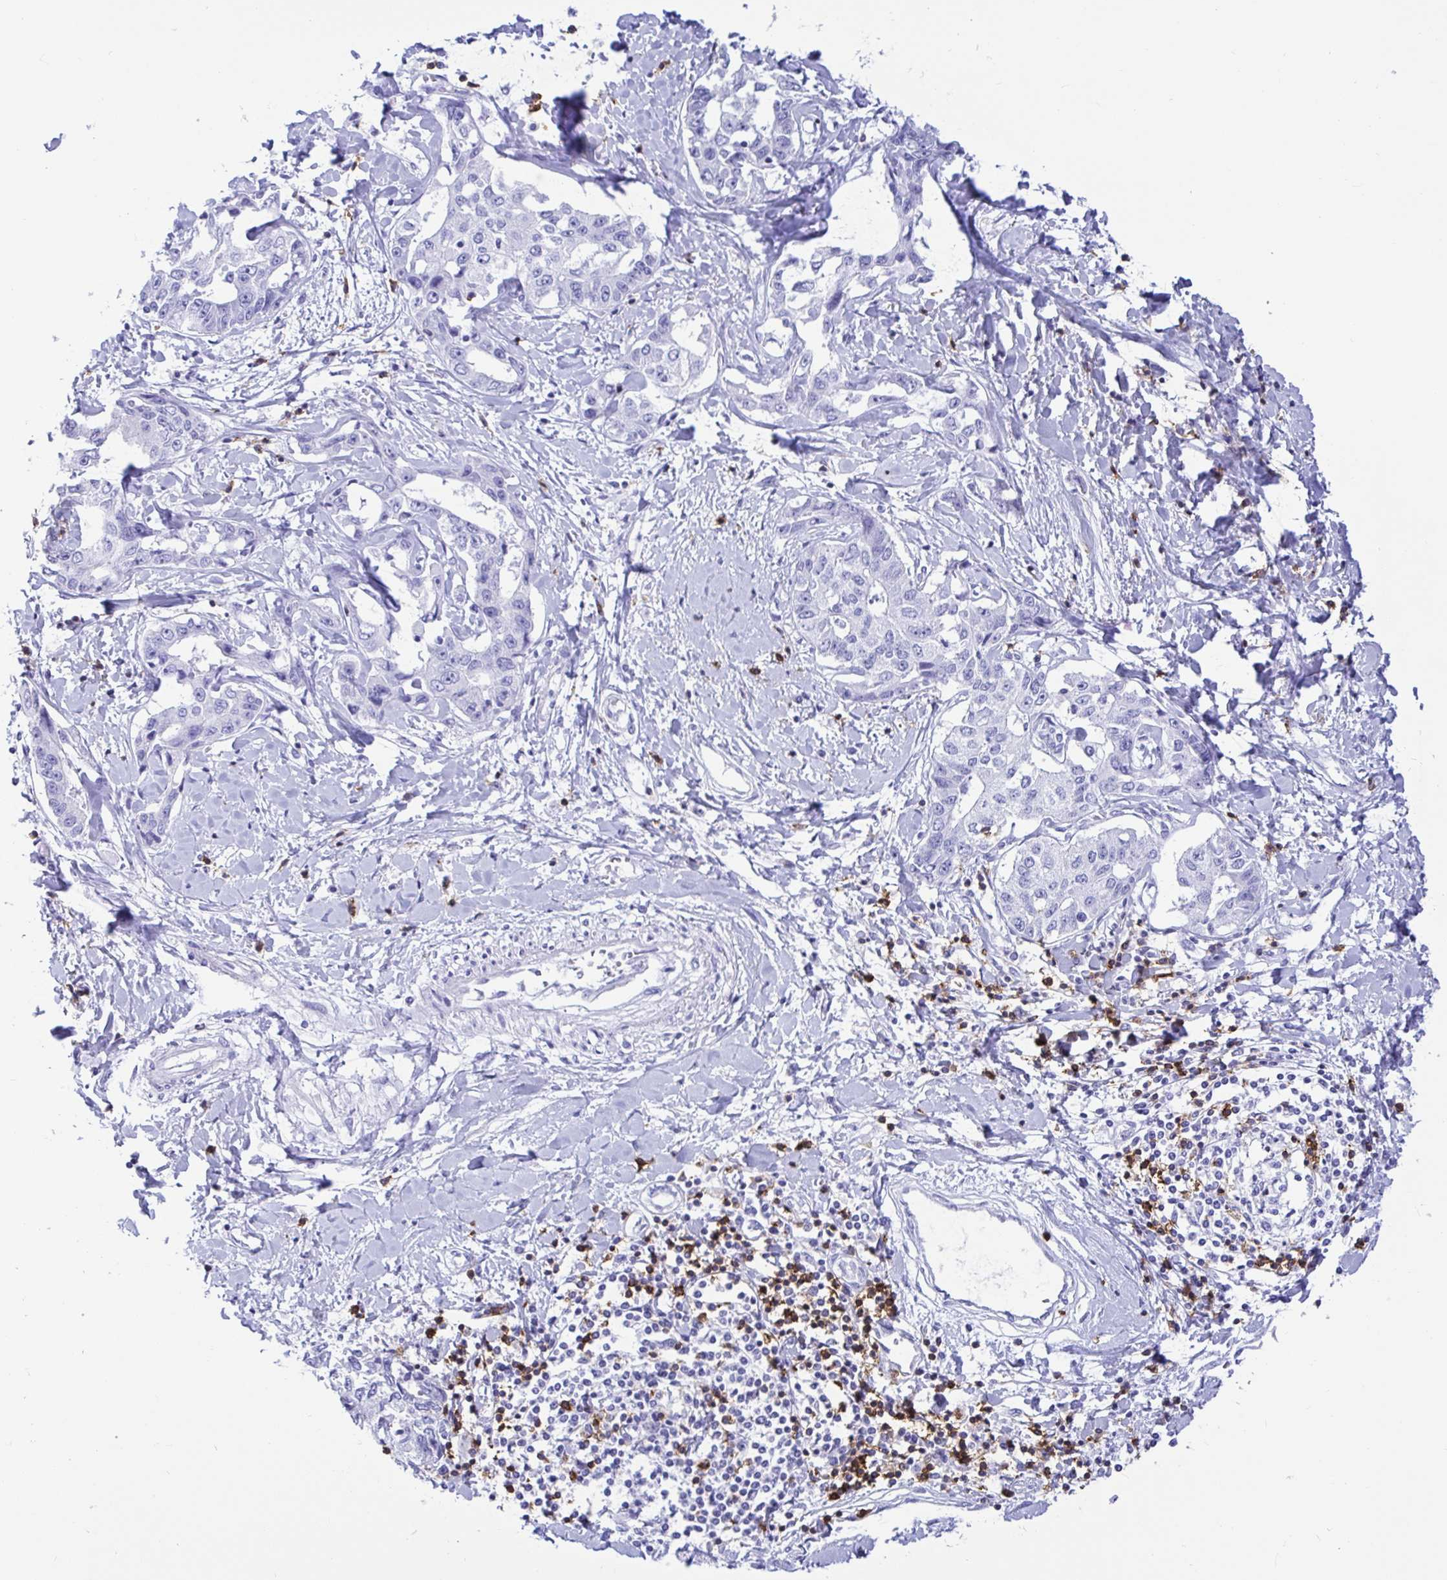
{"staining": {"intensity": "negative", "quantity": "none", "location": "none"}, "tissue": "liver cancer", "cell_type": "Tumor cells", "image_type": "cancer", "snomed": [{"axis": "morphology", "description": "Cholangiocarcinoma"}, {"axis": "topography", "description": "Liver"}], "caption": "A histopathology image of human cholangiocarcinoma (liver) is negative for staining in tumor cells.", "gene": "CD5", "patient": {"sex": "male", "age": 59}}